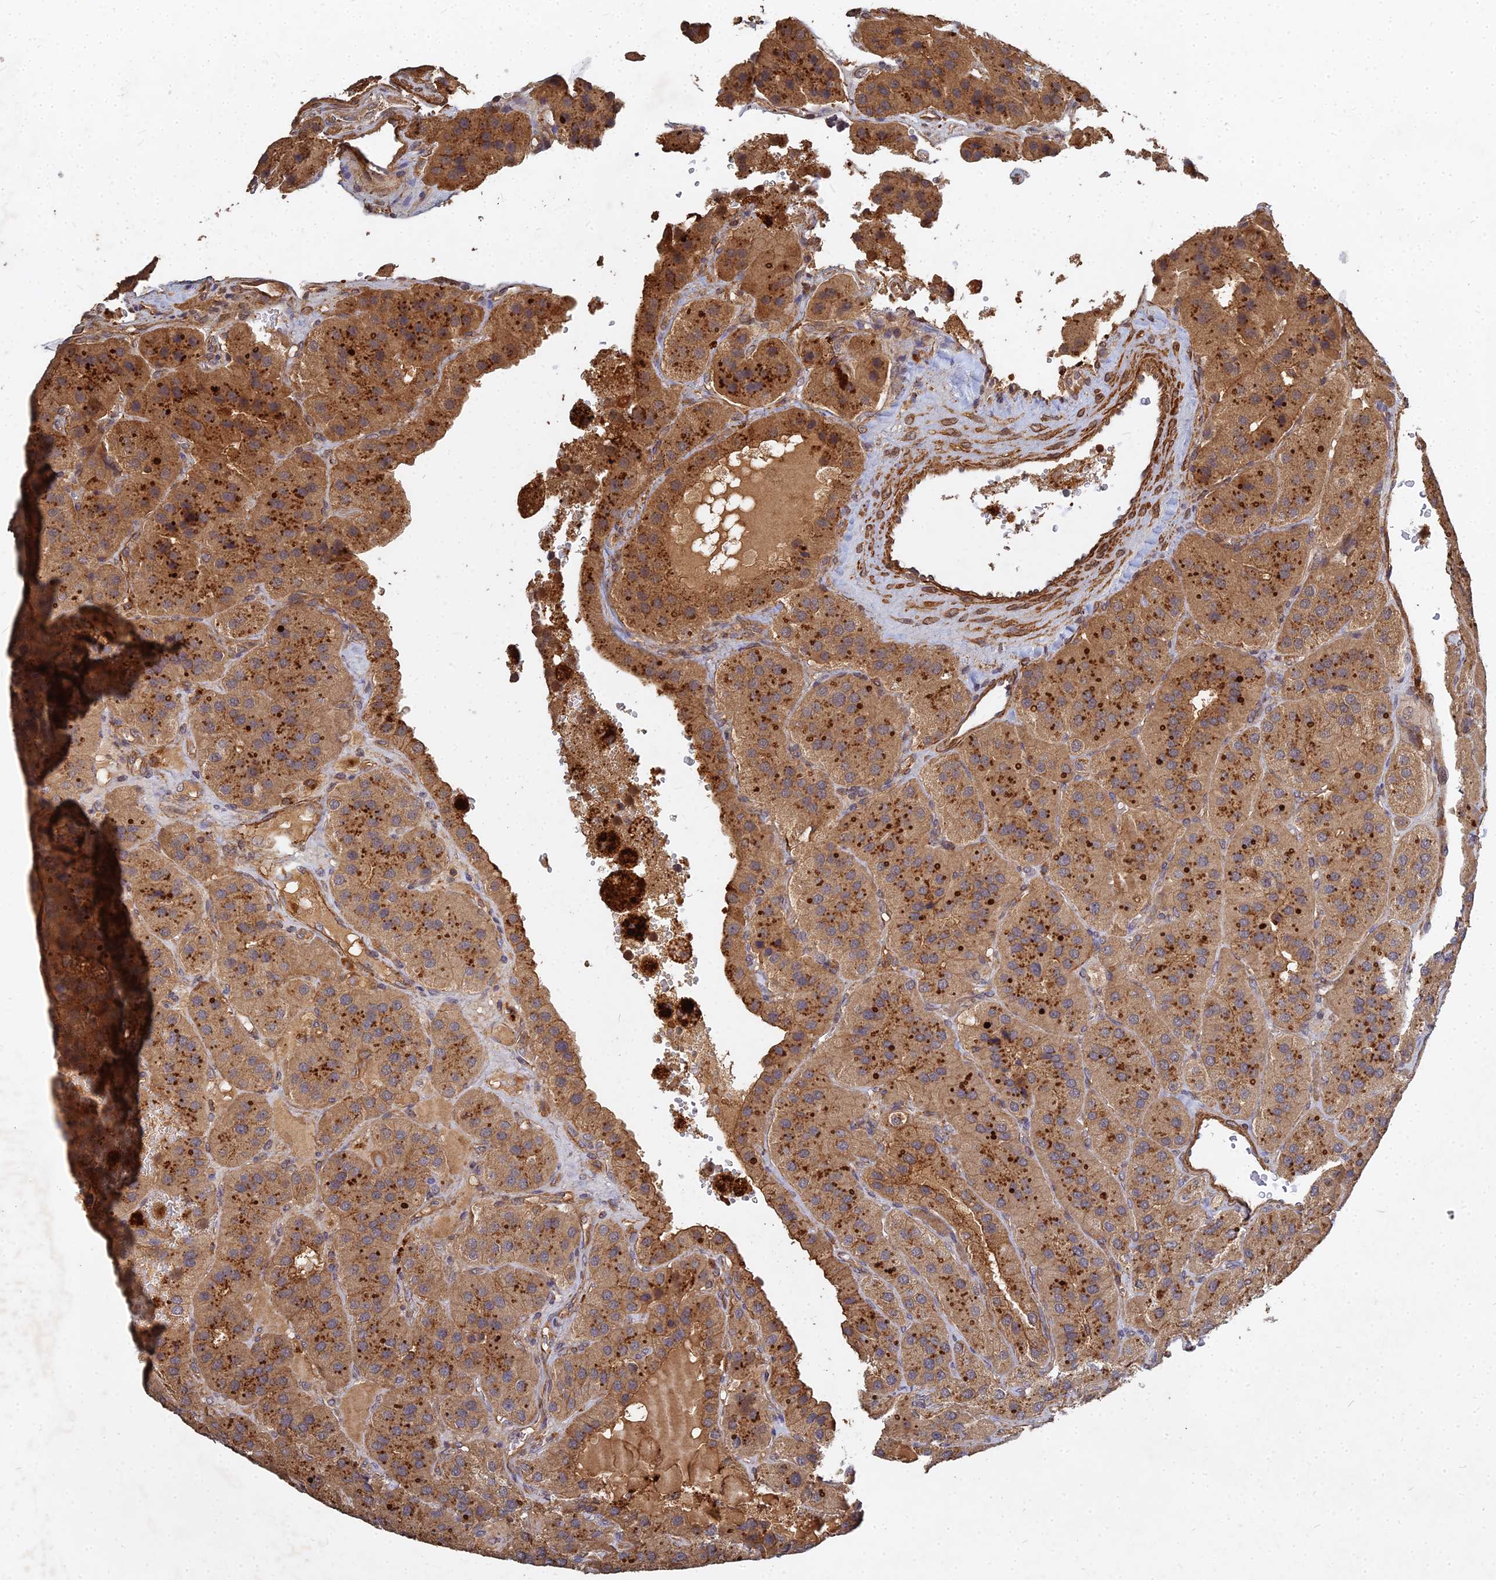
{"staining": {"intensity": "moderate", "quantity": ">75%", "location": "cytoplasmic/membranous"}, "tissue": "parathyroid gland", "cell_type": "Glandular cells", "image_type": "normal", "snomed": [{"axis": "morphology", "description": "Normal tissue, NOS"}, {"axis": "morphology", "description": "Adenoma, NOS"}, {"axis": "topography", "description": "Parathyroid gland"}], "caption": "Approximately >75% of glandular cells in benign parathyroid gland display moderate cytoplasmic/membranous protein positivity as visualized by brown immunohistochemical staining.", "gene": "UBE2W", "patient": {"sex": "female", "age": 86}}